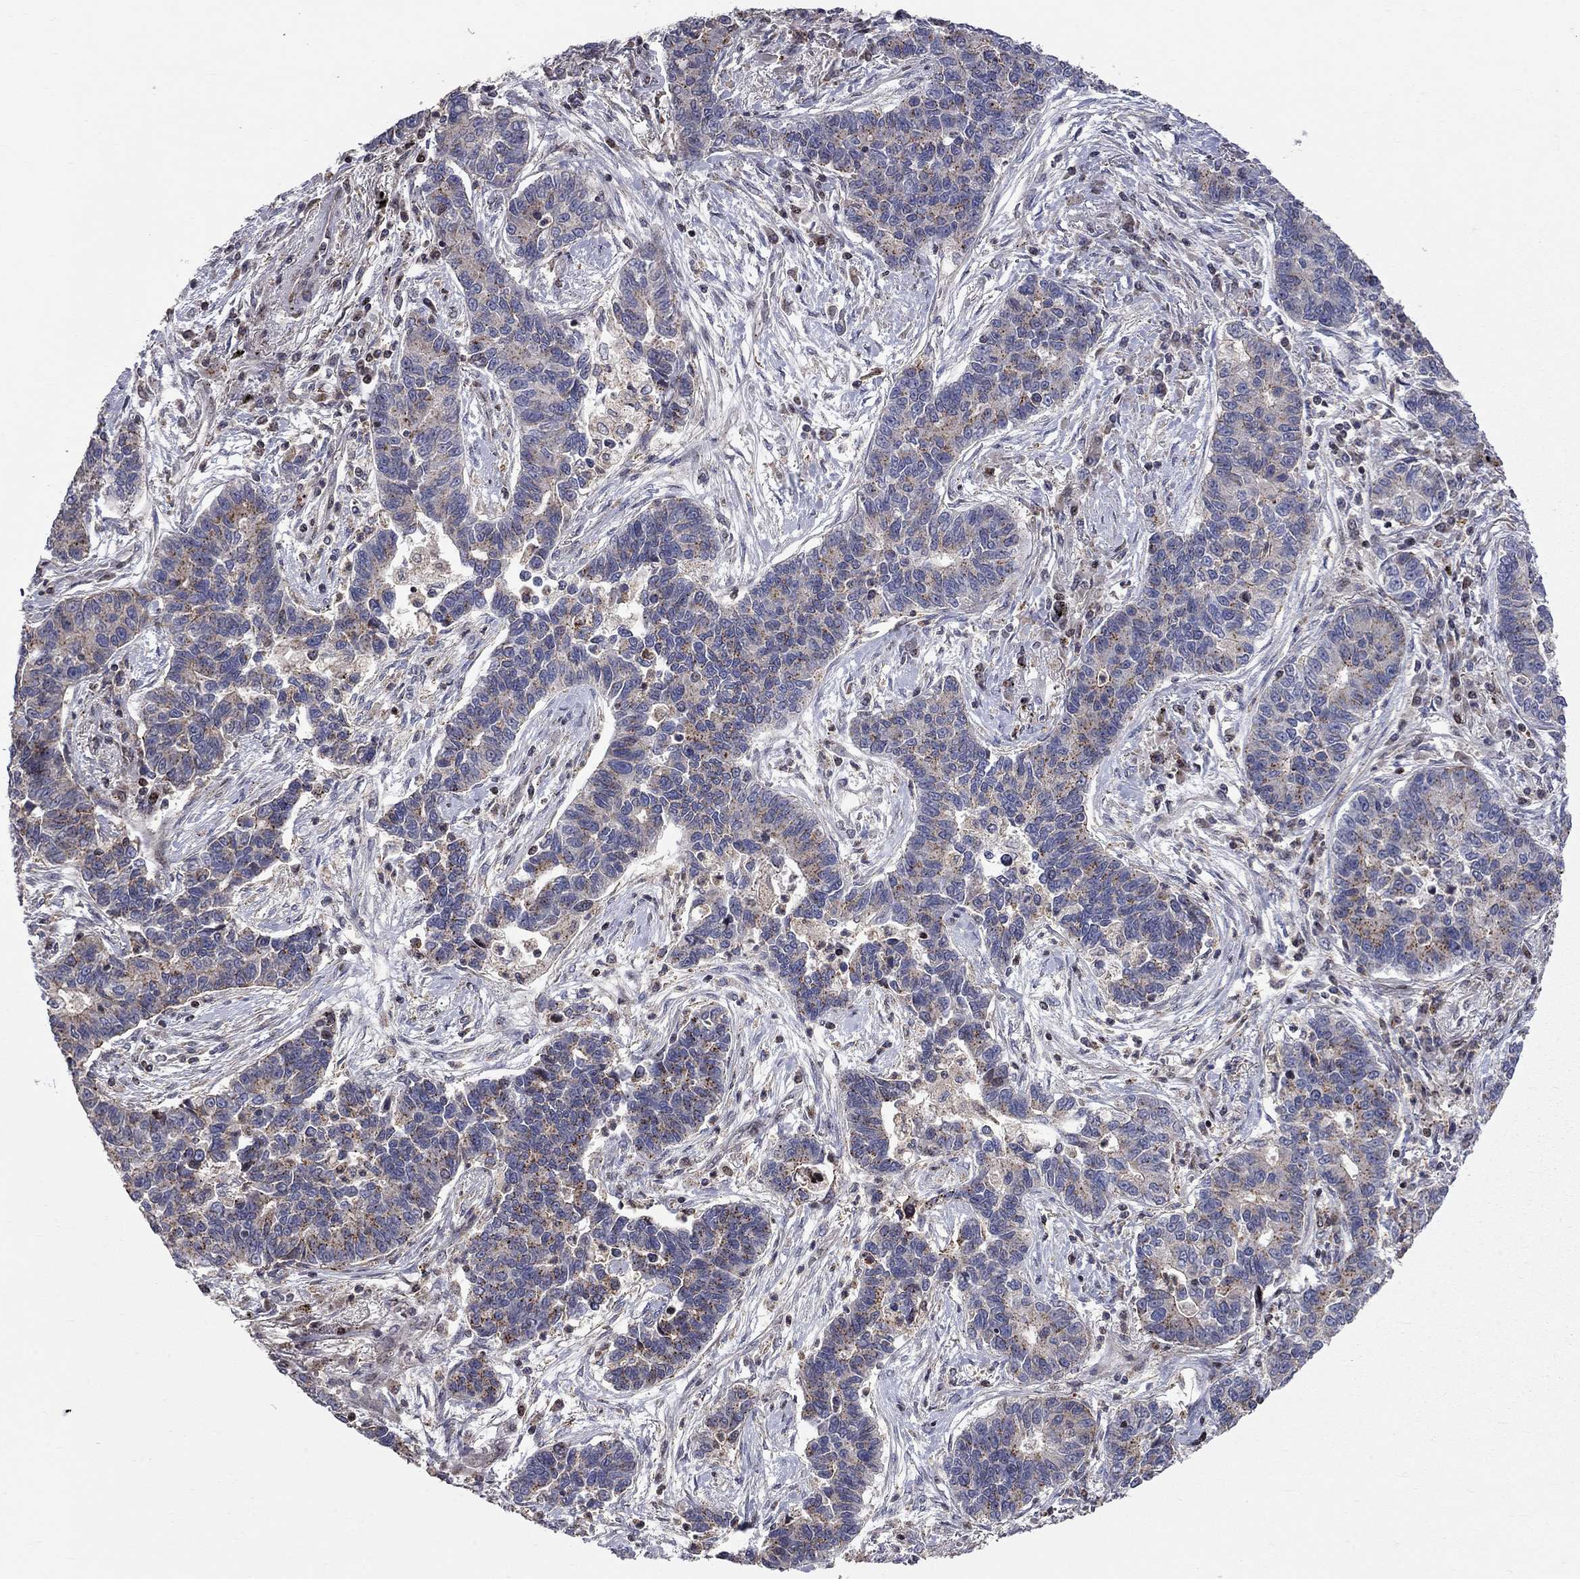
{"staining": {"intensity": "strong", "quantity": "<25%", "location": "cytoplasmic/membranous"}, "tissue": "lung cancer", "cell_type": "Tumor cells", "image_type": "cancer", "snomed": [{"axis": "morphology", "description": "Adenocarcinoma, NOS"}, {"axis": "topography", "description": "Lung"}], "caption": "Immunohistochemical staining of adenocarcinoma (lung) exhibits strong cytoplasmic/membranous protein expression in about <25% of tumor cells.", "gene": "ERN2", "patient": {"sex": "female", "age": 57}}